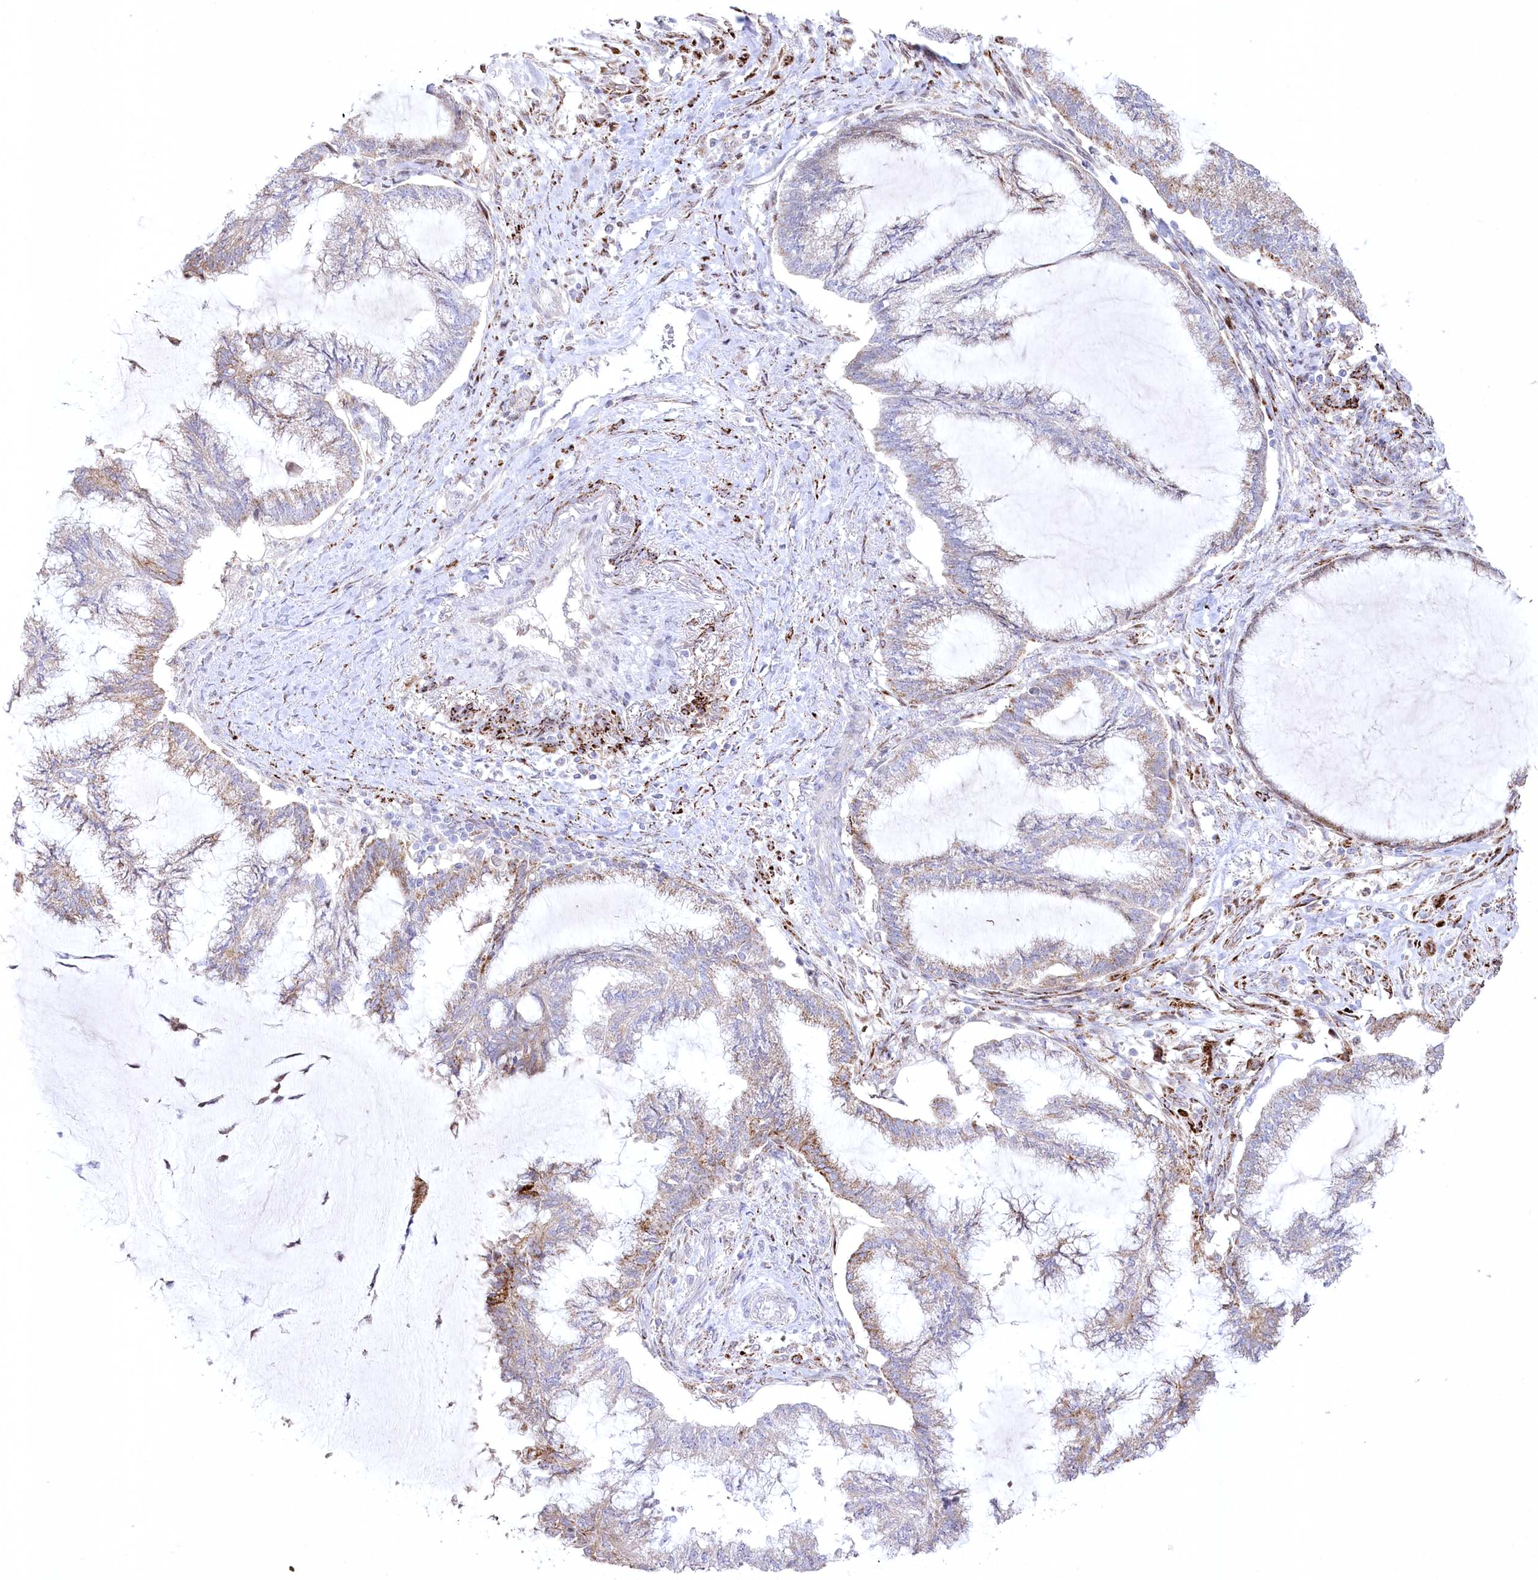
{"staining": {"intensity": "moderate", "quantity": "25%-75%", "location": "cytoplasmic/membranous"}, "tissue": "endometrial cancer", "cell_type": "Tumor cells", "image_type": "cancer", "snomed": [{"axis": "morphology", "description": "Adenocarcinoma, NOS"}, {"axis": "topography", "description": "Endometrium"}], "caption": "Moderate cytoplasmic/membranous staining for a protein is seen in approximately 25%-75% of tumor cells of endometrial cancer (adenocarcinoma) using immunohistochemistry.", "gene": "CEP164", "patient": {"sex": "female", "age": 86}}